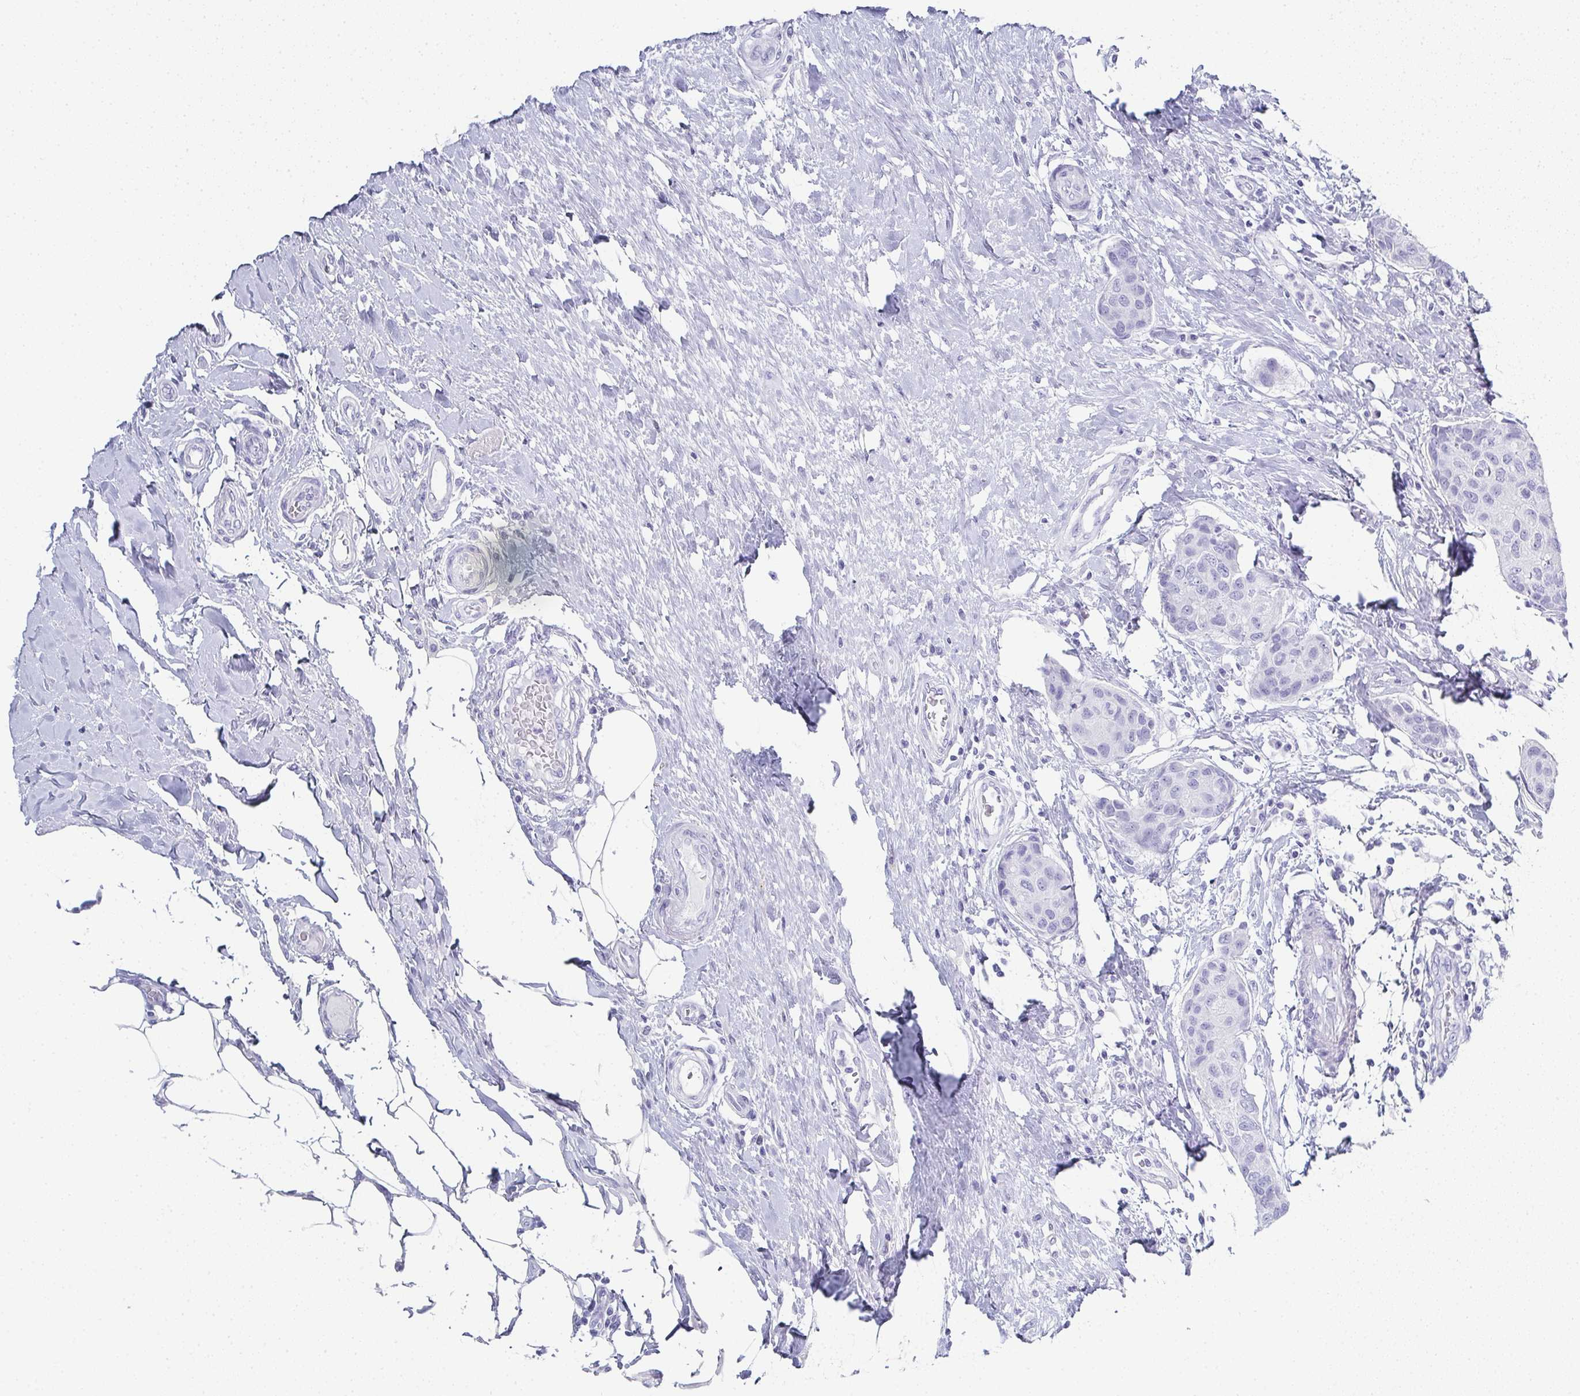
{"staining": {"intensity": "negative", "quantity": "none", "location": "none"}, "tissue": "breast cancer", "cell_type": "Tumor cells", "image_type": "cancer", "snomed": [{"axis": "morphology", "description": "Duct carcinoma"}, {"axis": "topography", "description": "Breast"}], "caption": "This is an IHC micrograph of human invasive ductal carcinoma (breast). There is no positivity in tumor cells.", "gene": "SYCP1", "patient": {"sex": "female", "age": 80}}